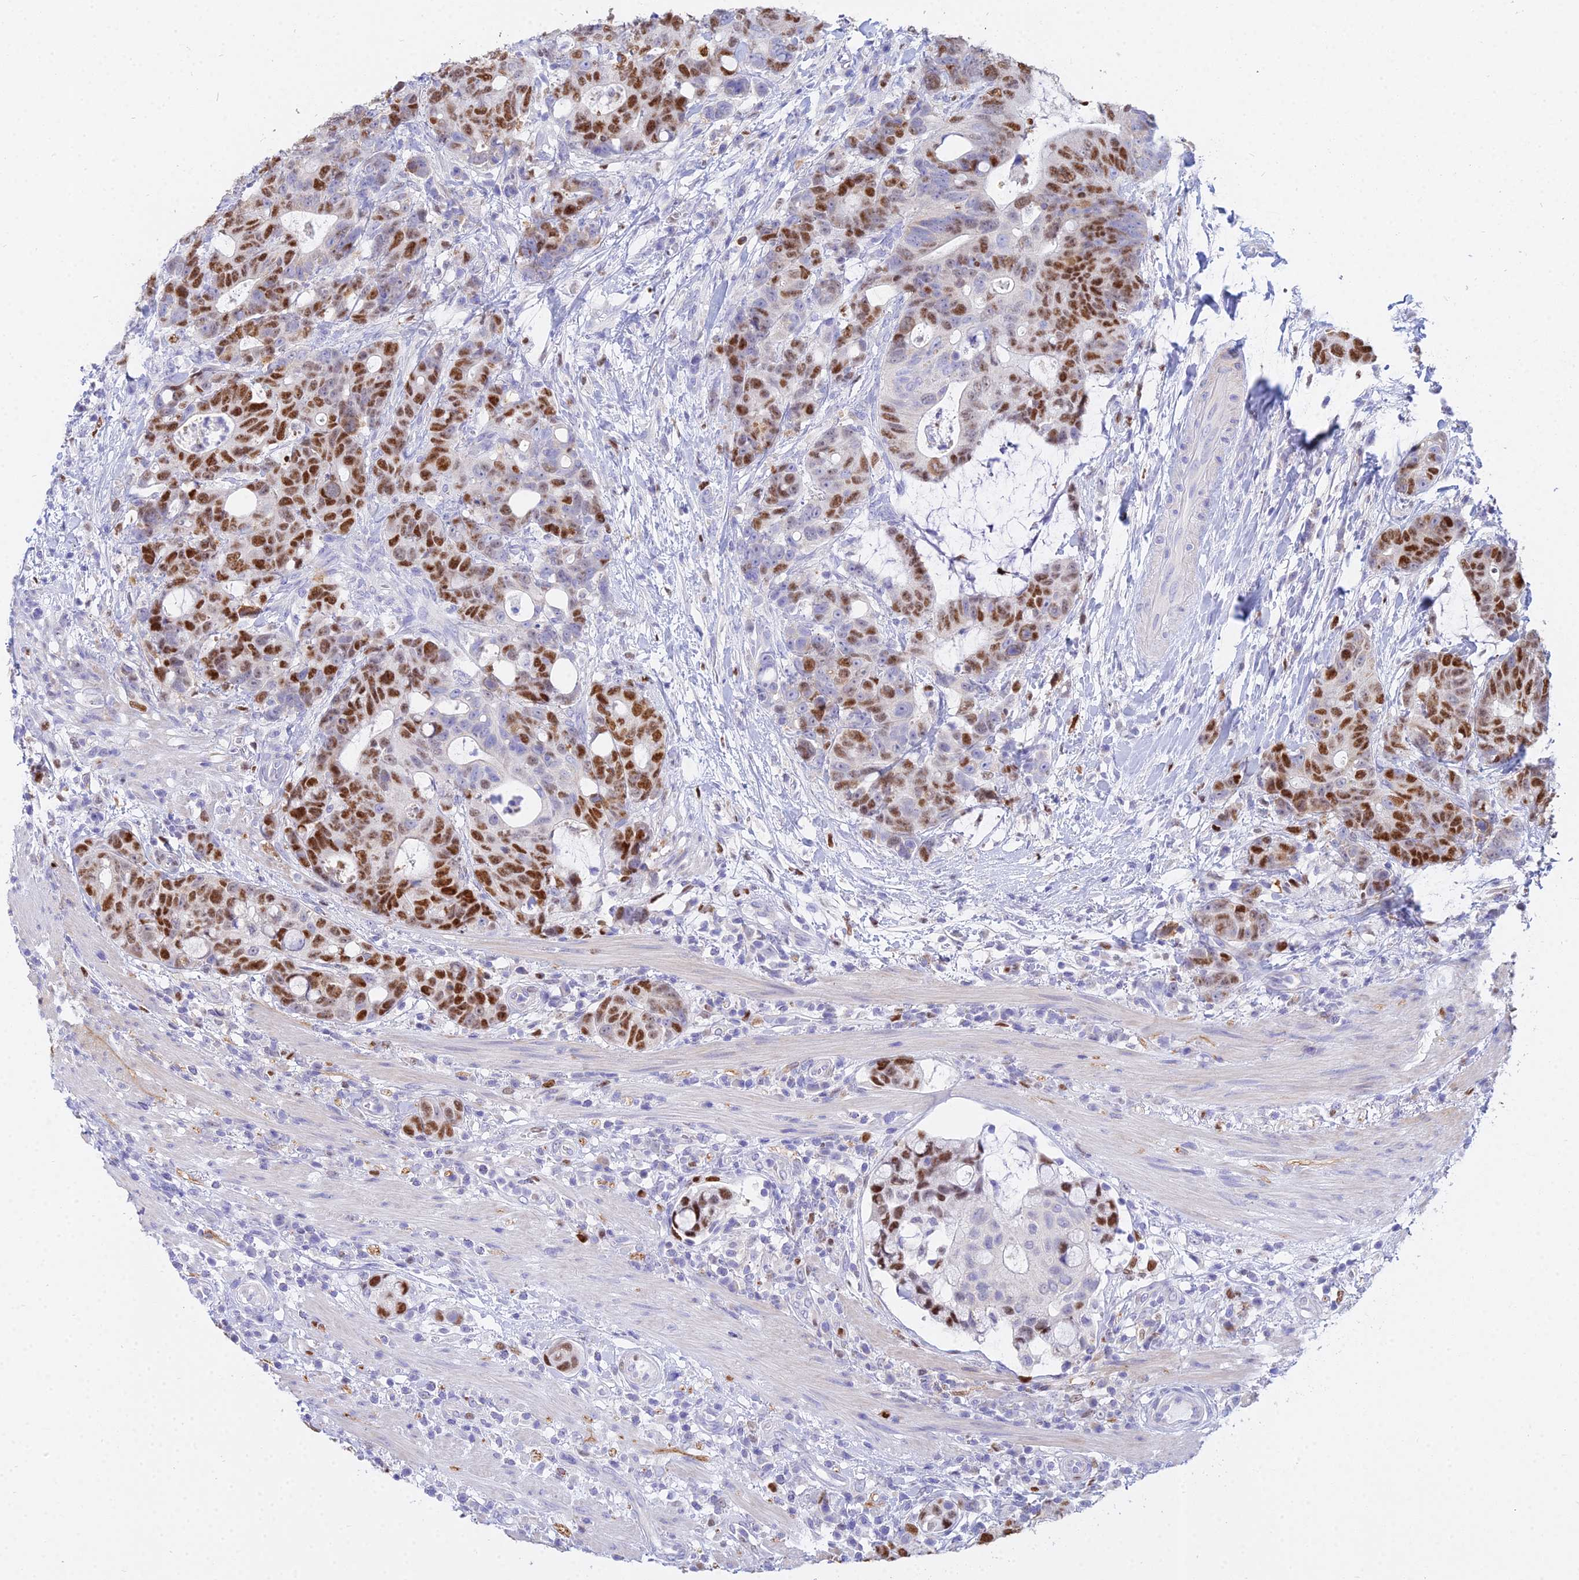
{"staining": {"intensity": "strong", "quantity": "25%-75%", "location": "nuclear"}, "tissue": "colorectal cancer", "cell_type": "Tumor cells", "image_type": "cancer", "snomed": [{"axis": "morphology", "description": "Adenocarcinoma, NOS"}, {"axis": "topography", "description": "Colon"}], "caption": "There is high levels of strong nuclear positivity in tumor cells of colorectal adenocarcinoma, as demonstrated by immunohistochemical staining (brown color).", "gene": "MCM2", "patient": {"sex": "female", "age": 82}}